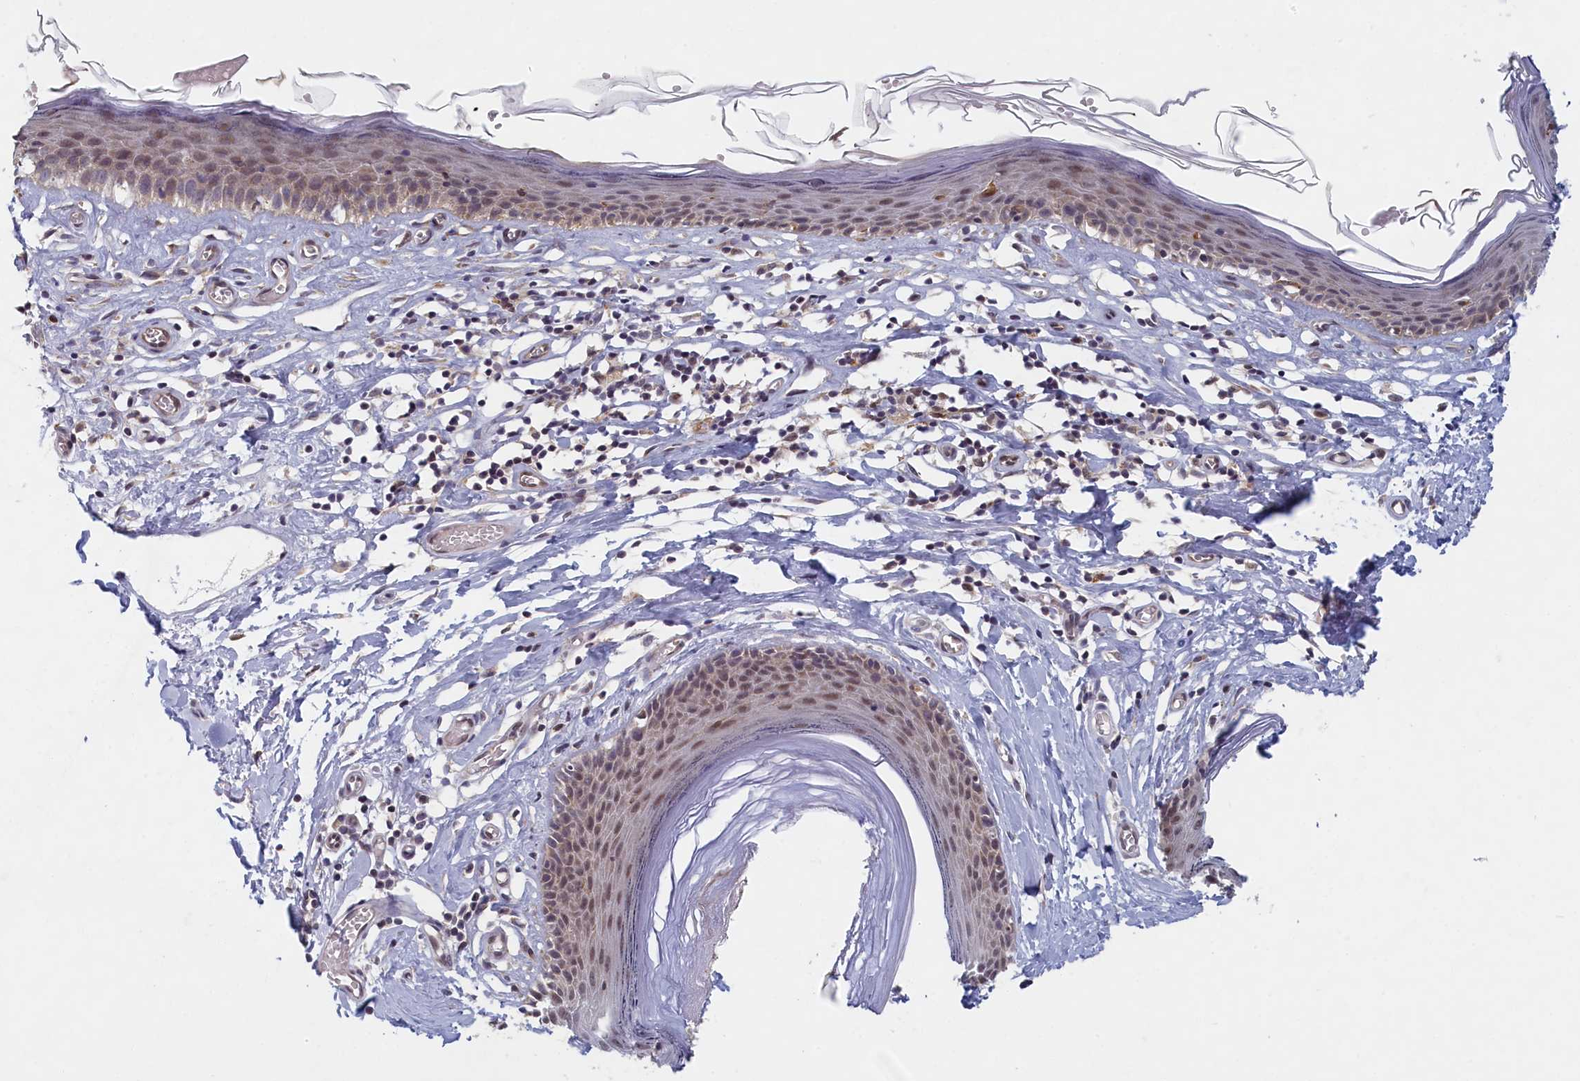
{"staining": {"intensity": "weak", "quantity": "25%-75%", "location": "cytoplasmic/membranous"}, "tissue": "skin", "cell_type": "Epidermal cells", "image_type": "normal", "snomed": [{"axis": "morphology", "description": "Normal tissue, NOS"}, {"axis": "topography", "description": "Adipose tissue"}, {"axis": "topography", "description": "Vascular tissue"}, {"axis": "topography", "description": "Vulva"}, {"axis": "topography", "description": "Peripheral nerve tissue"}], "caption": "DAB immunohistochemical staining of normal human skin reveals weak cytoplasmic/membranous protein staining in about 25%-75% of epidermal cells.", "gene": "DNAJC17", "patient": {"sex": "female", "age": 86}}